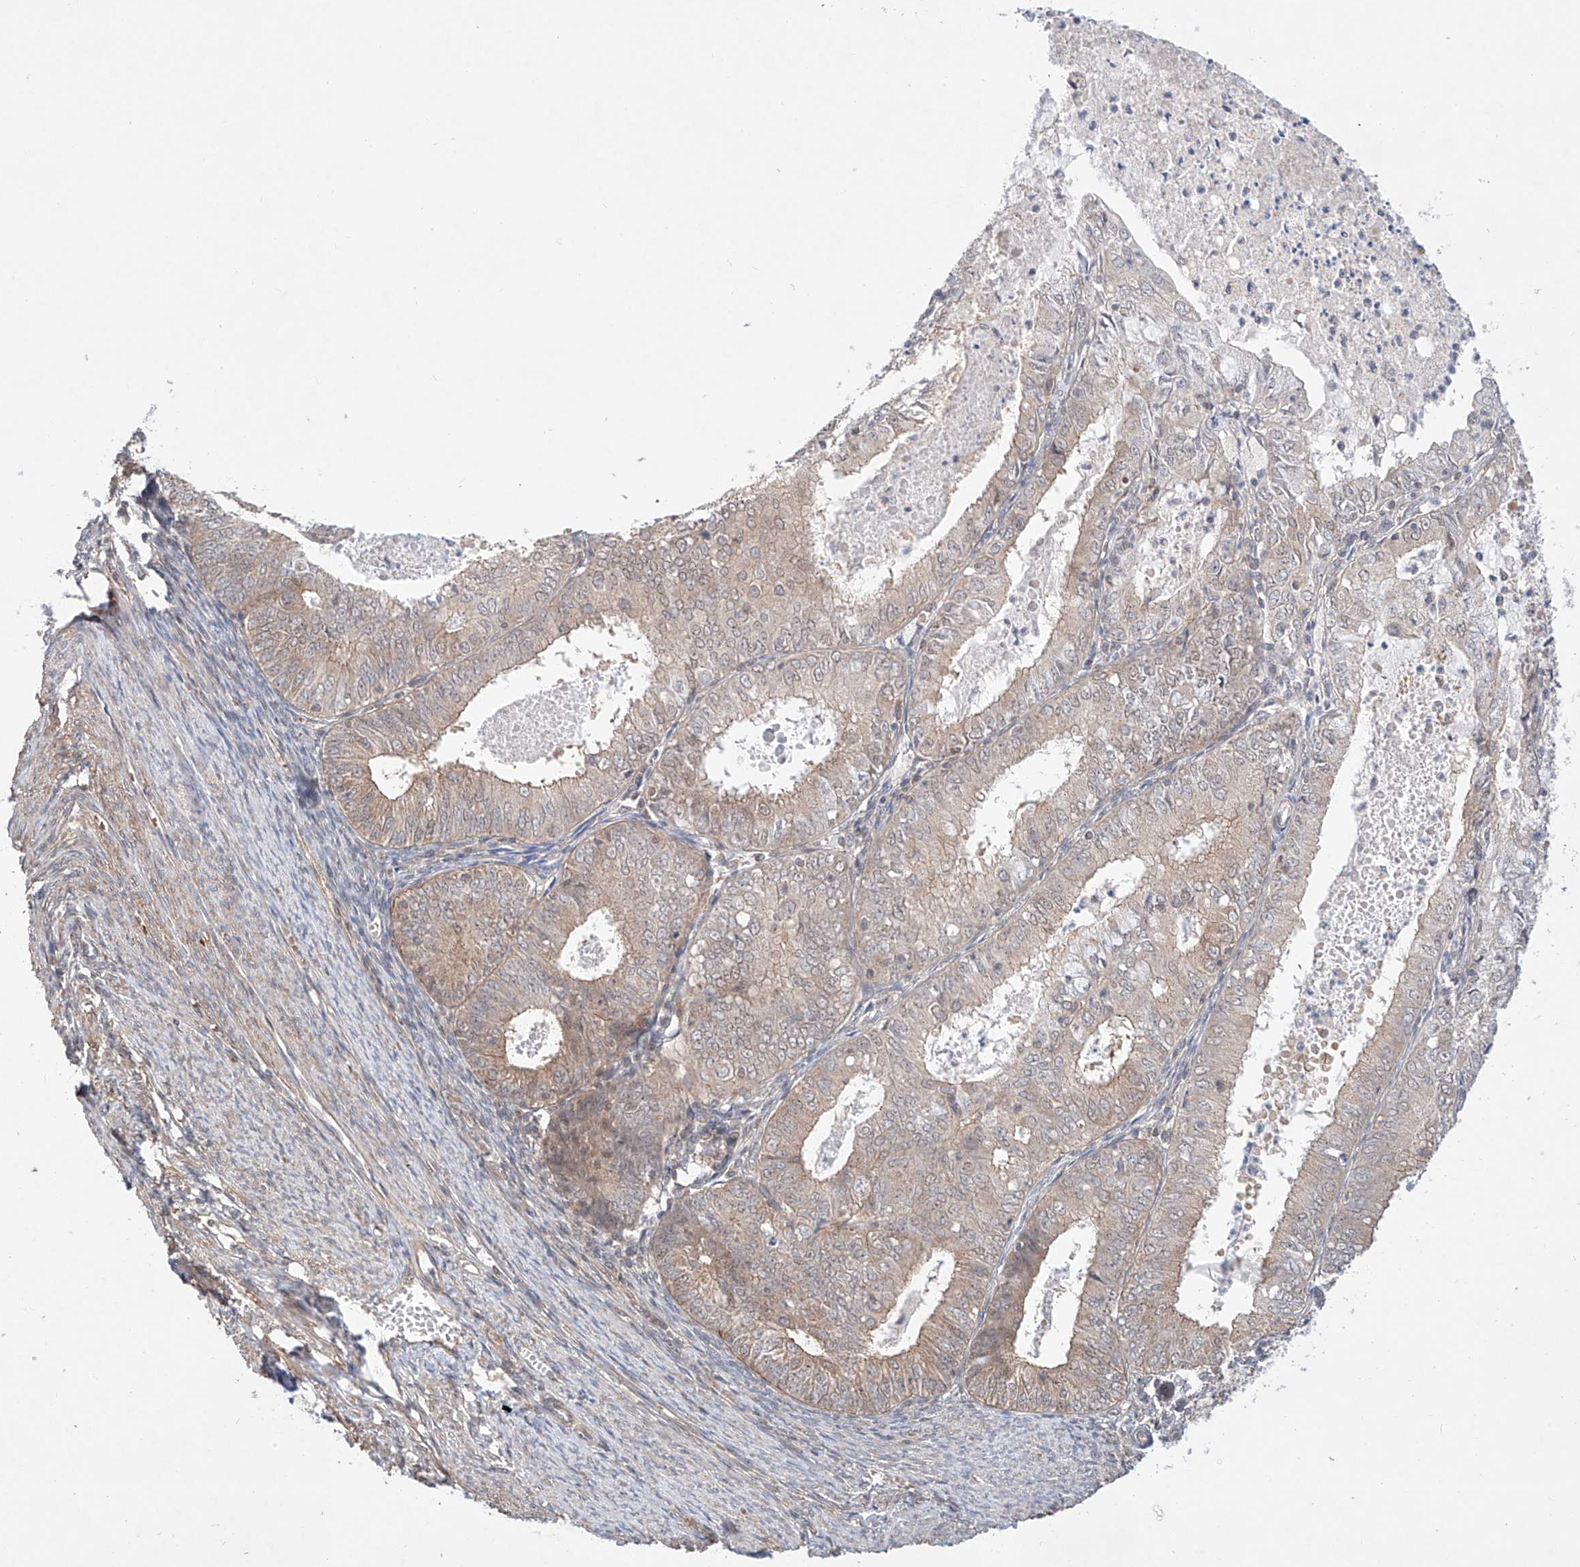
{"staining": {"intensity": "weak", "quantity": "<25%", "location": "cytoplasmic/membranous"}, "tissue": "endometrial cancer", "cell_type": "Tumor cells", "image_type": "cancer", "snomed": [{"axis": "morphology", "description": "Adenocarcinoma, NOS"}, {"axis": "topography", "description": "Endometrium"}], "caption": "IHC photomicrograph of adenocarcinoma (endometrial) stained for a protein (brown), which demonstrates no expression in tumor cells. (DAB (3,3'-diaminobenzidine) immunohistochemistry, high magnification).", "gene": "TSR2", "patient": {"sex": "female", "age": 57}}